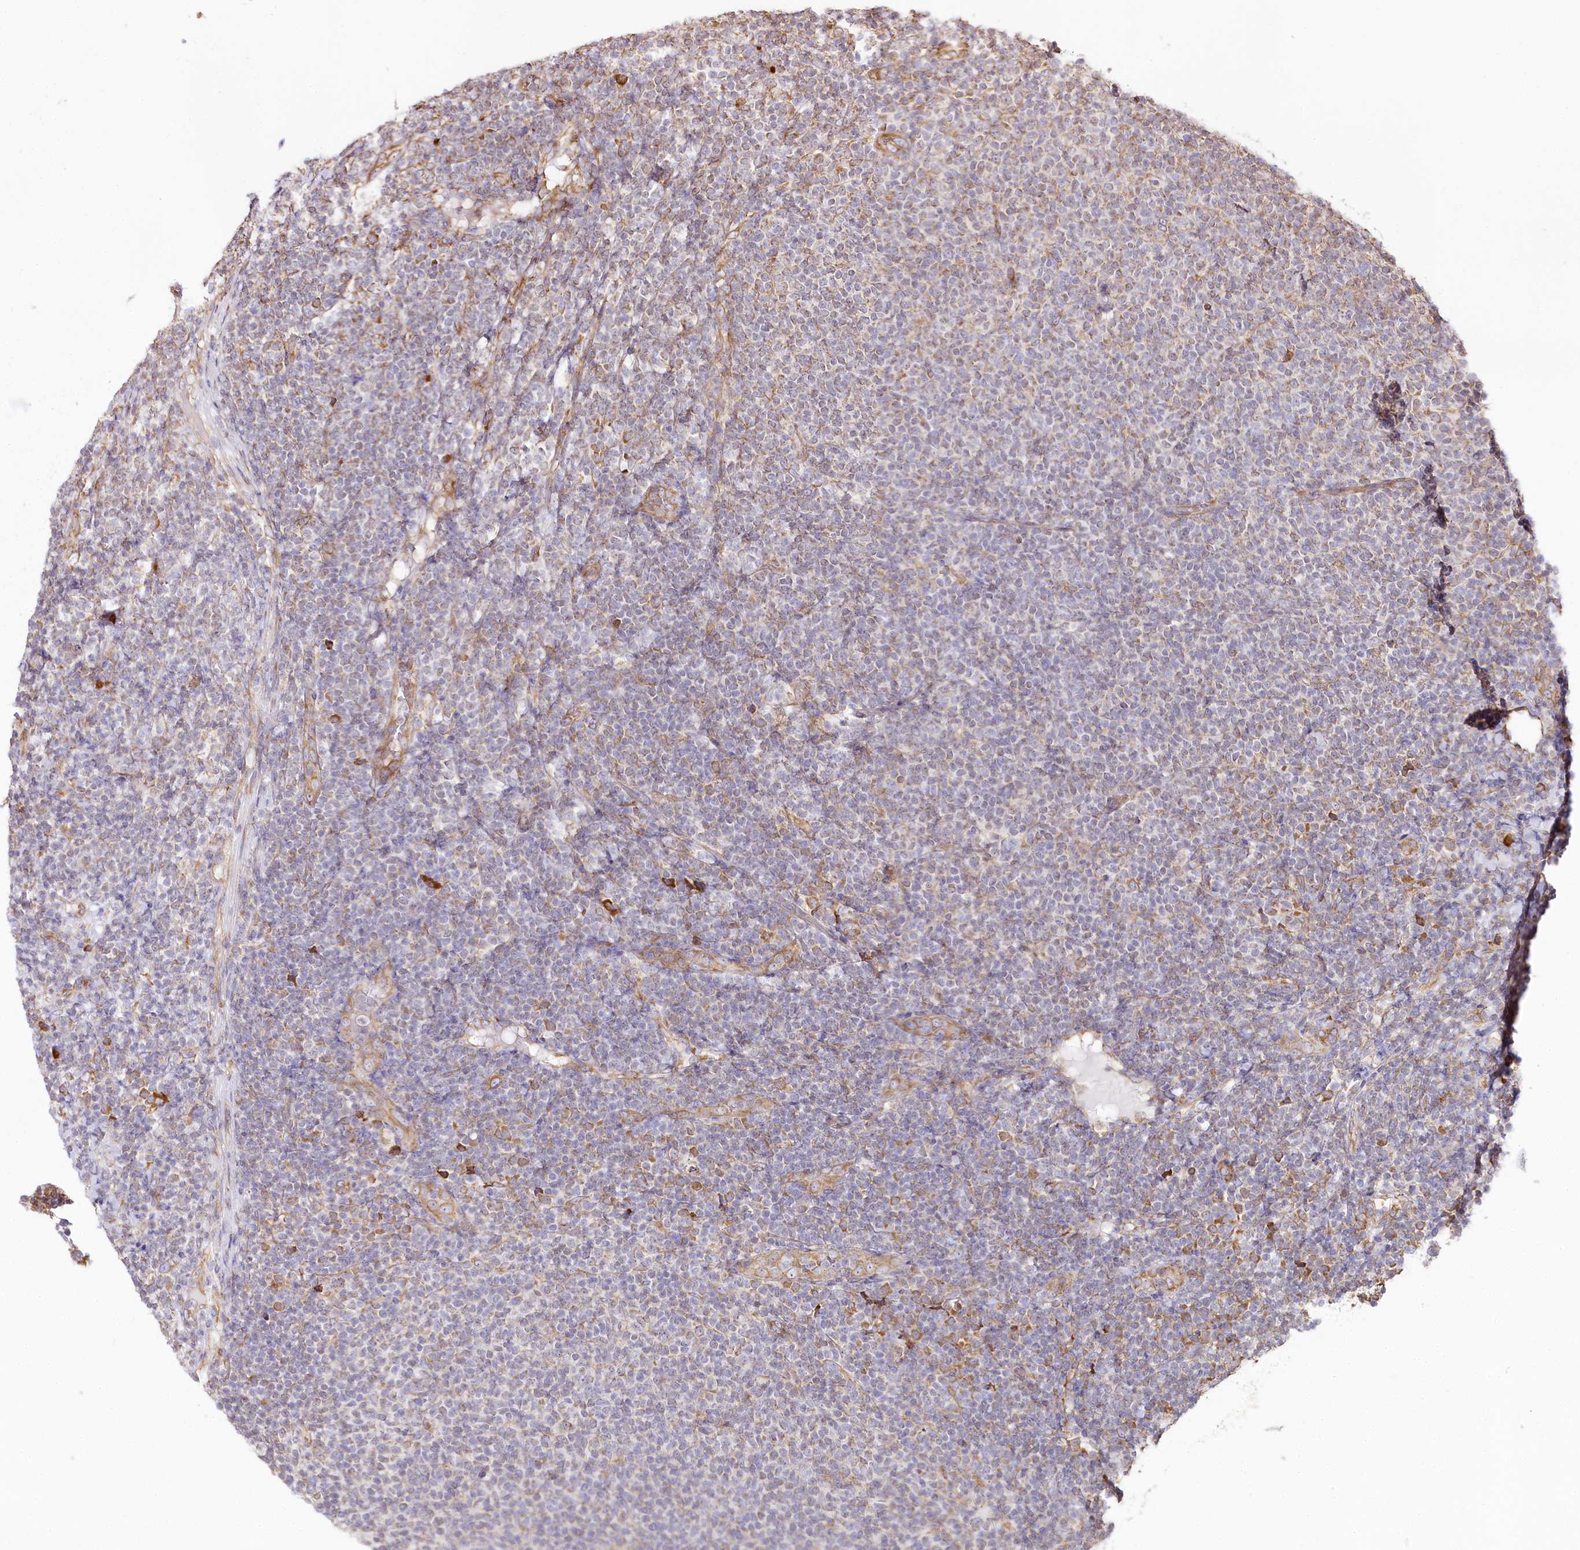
{"staining": {"intensity": "negative", "quantity": "none", "location": "none"}, "tissue": "lymphoma", "cell_type": "Tumor cells", "image_type": "cancer", "snomed": [{"axis": "morphology", "description": "Malignant lymphoma, non-Hodgkin's type, Low grade"}, {"axis": "topography", "description": "Lymph node"}], "caption": "Immunohistochemistry (IHC) histopathology image of neoplastic tissue: human malignant lymphoma, non-Hodgkin's type (low-grade) stained with DAB (3,3'-diaminobenzidine) reveals no significant protein expression in tumor cells.", "gene": "CNPY2", "patient": {"sex": "male", "age": 66}}